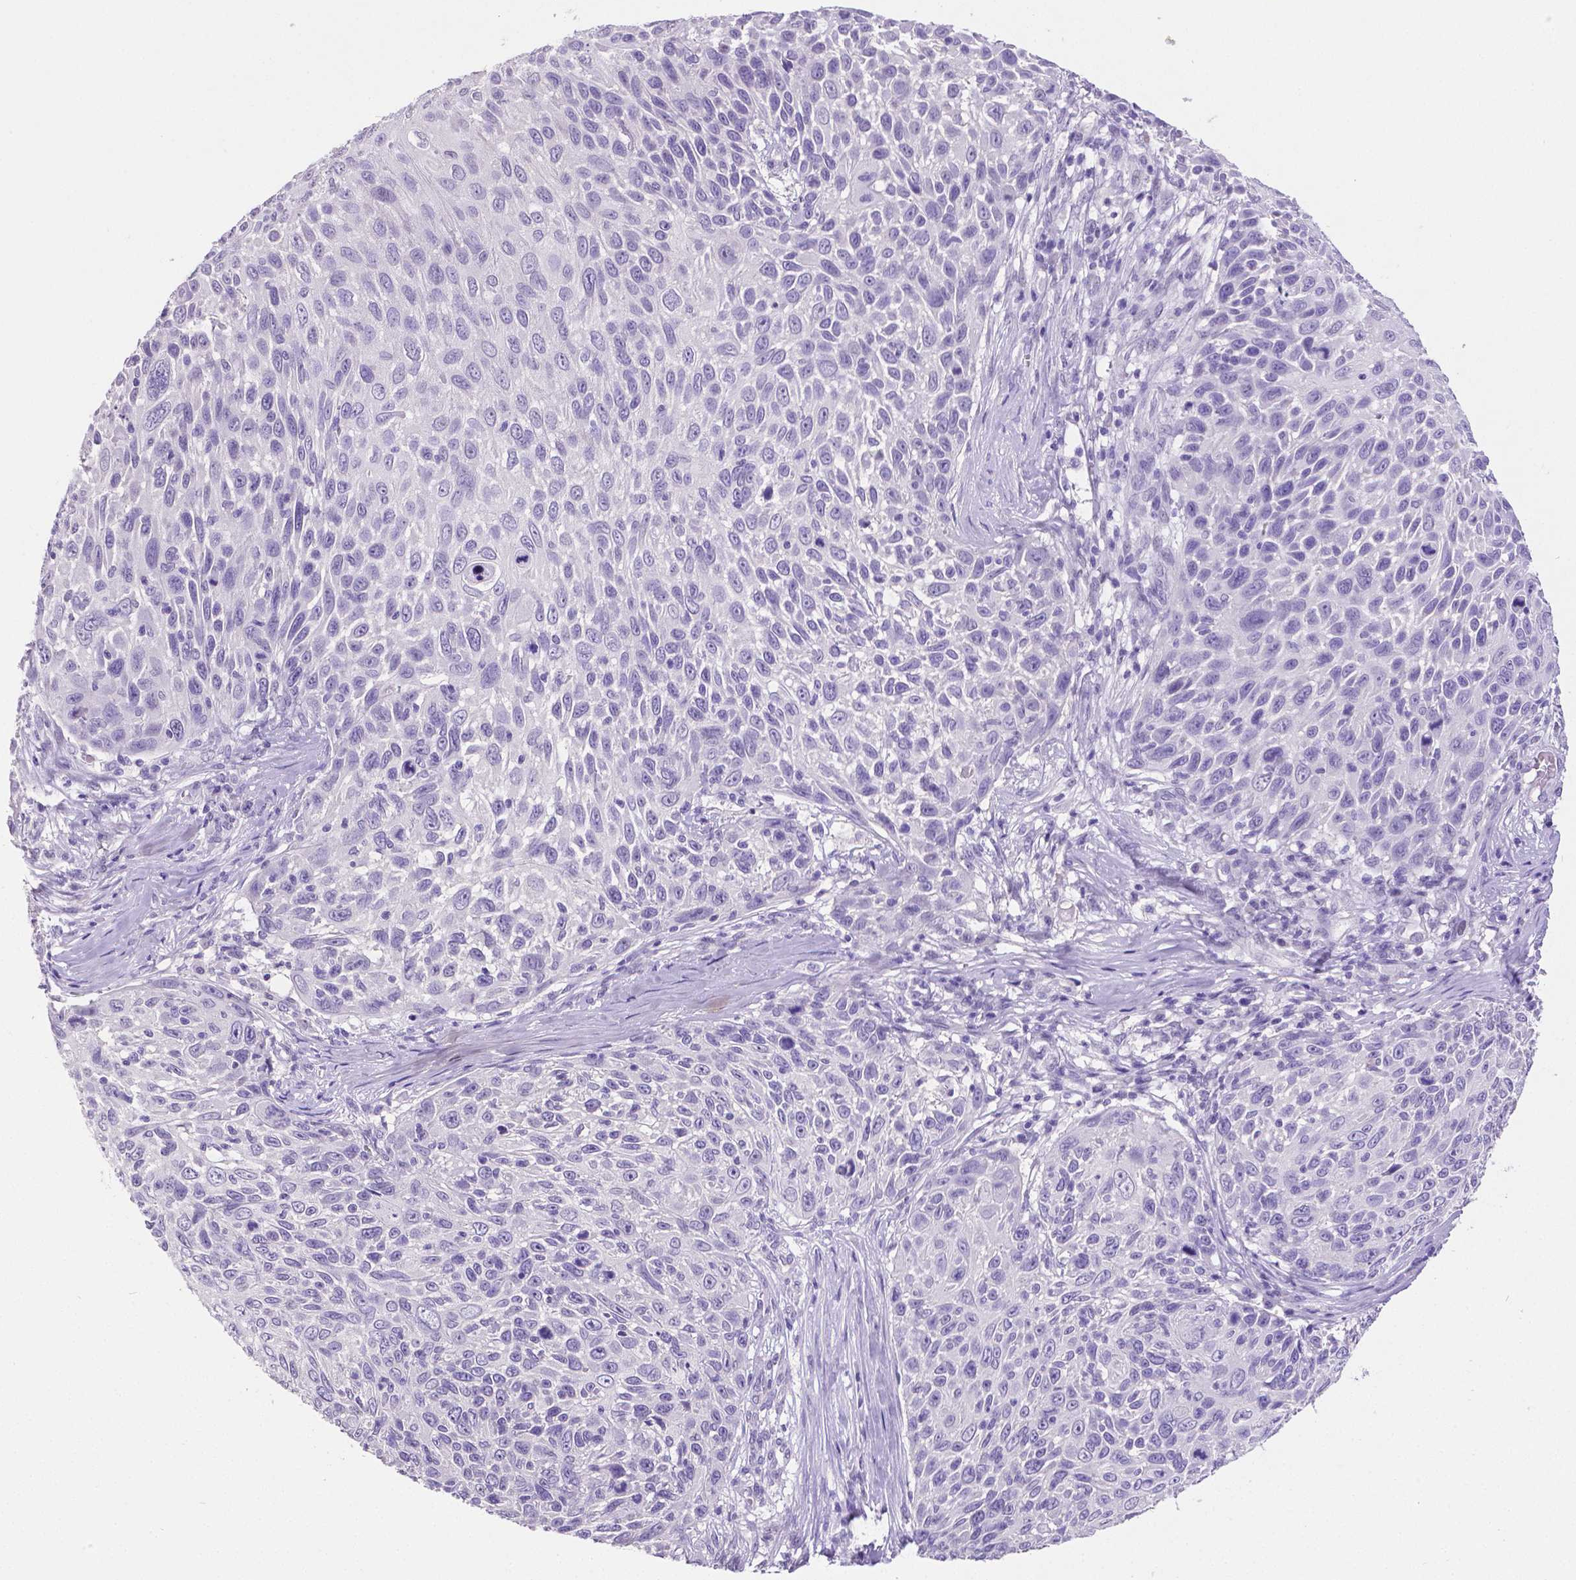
{"staining": {"intensity": "negative", "quantity": "none", "location": "none"}, "tissue": "skin cancer", "cell_type": "Tumor cells", "image_type": "cancer", "snomed": [{"axis": "morphology", "description": "Squamous cell carcinoma, NOS"}, {"axis": "topography", "description": "Skin"}], "caption": "This histopathology image is of skin cancer (squamous cell carcinoma) stained with immunohistochemistry to label a protein in brown with the nuclei are counter-stained blue. There is no positivity in tumor cells.", "gene": "SATB2", "patient": {"sex": "male", "age": 92}}